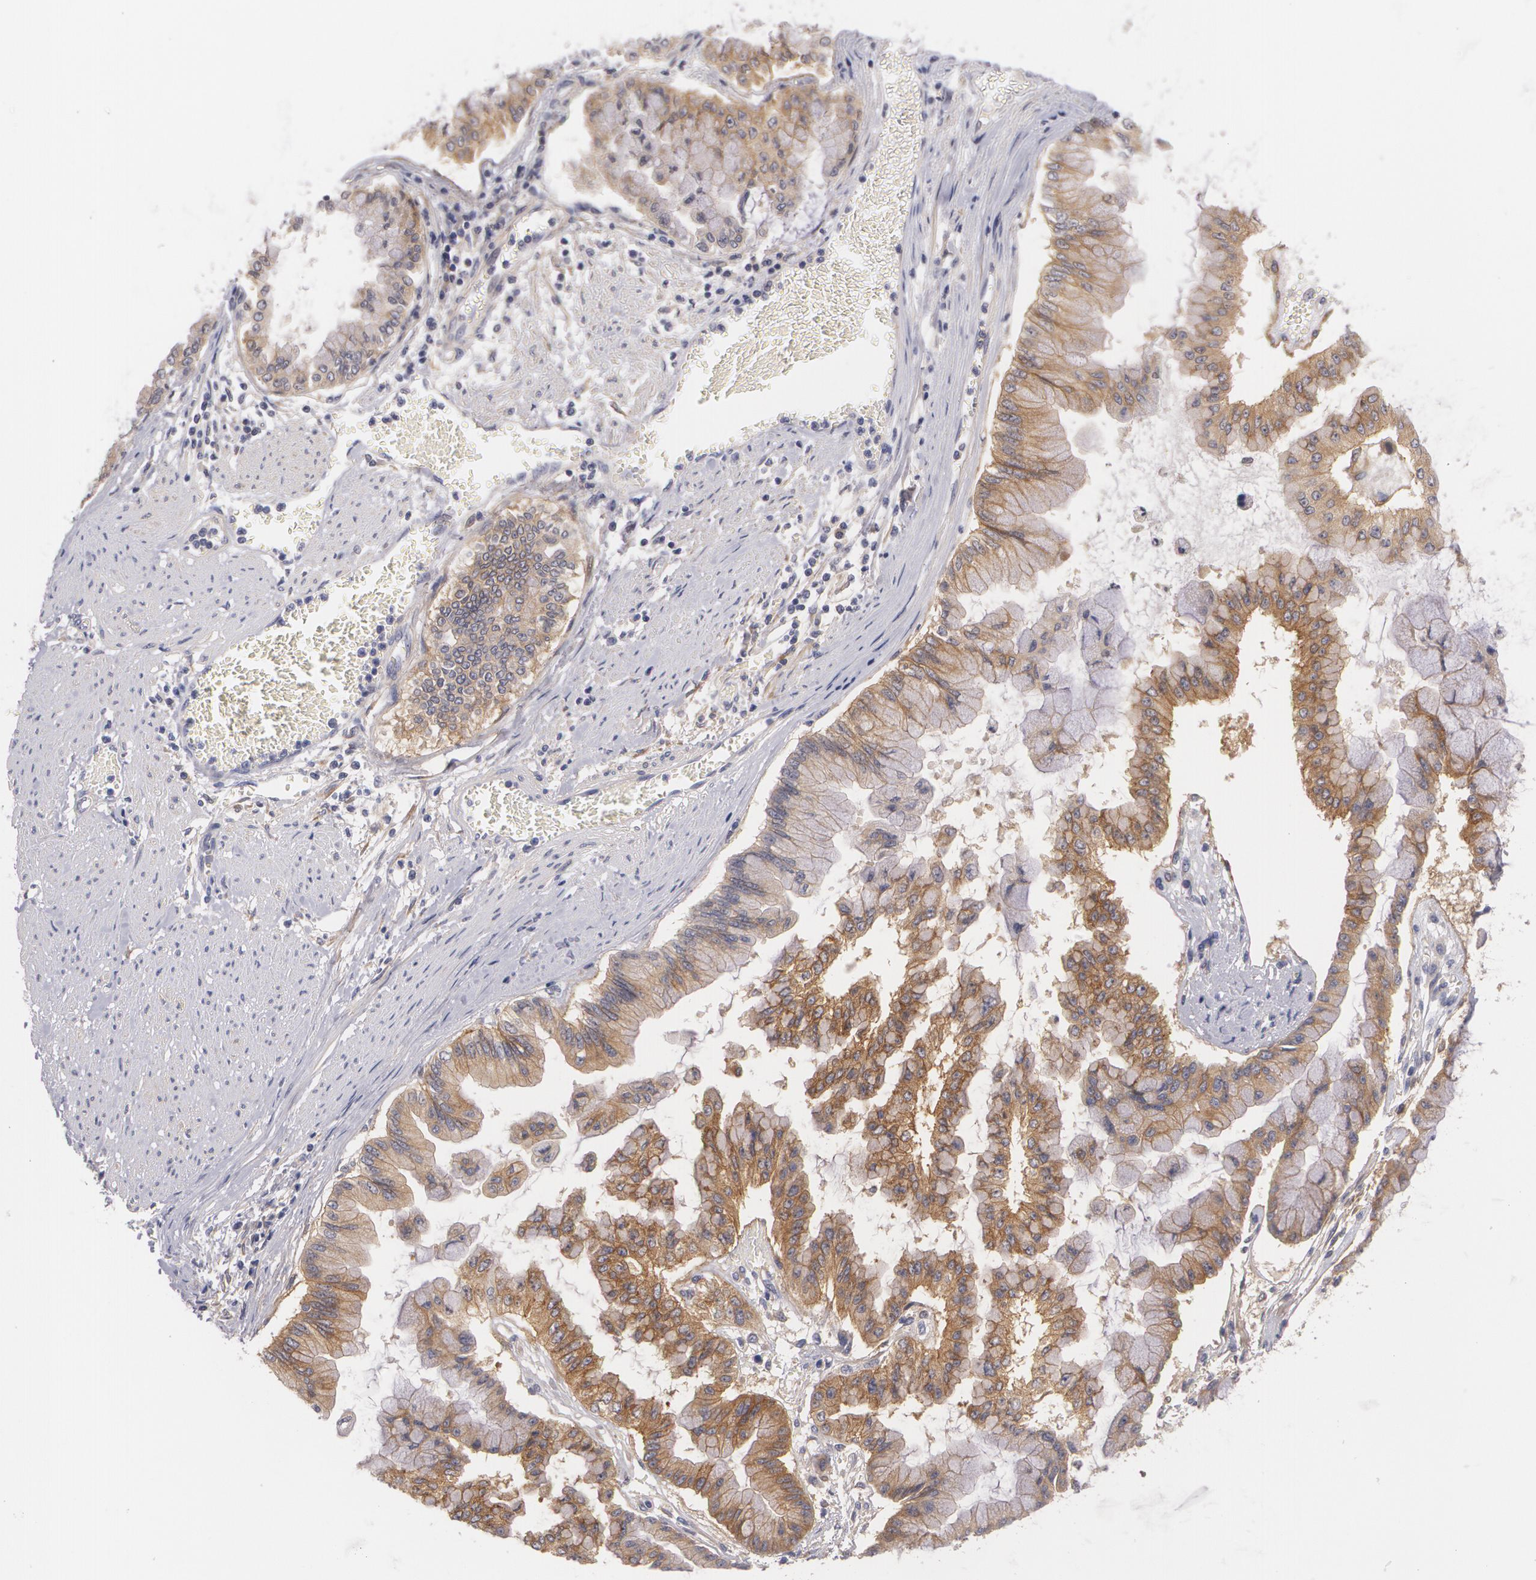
{"staining": {"intensity": "moderate", "quantity": ">75%", "location": "cytoplasmic/membranous"}, "tissue": "liver cancer", "cell_type": "Tumor cells", "image_type": "cancer", "snomed": [{"axis": "morphology", "description": "Cholangiocarcinoma"}, {"axis": "topography", "description": "Liver"}], "caption": "The histopathology image displays immunohistochemical staining of liver cancer (cholangiocarcinoma). There is moderate cytoplasmic/membranous expression is seen in about >75% of tumor cells. The protein is stained brown, and the nuclei are stained in blue (DAB IHC with brightfield microscopy, high magnification).", "gene": "CASK", "patient": {"sex": "female", "age": 79}}